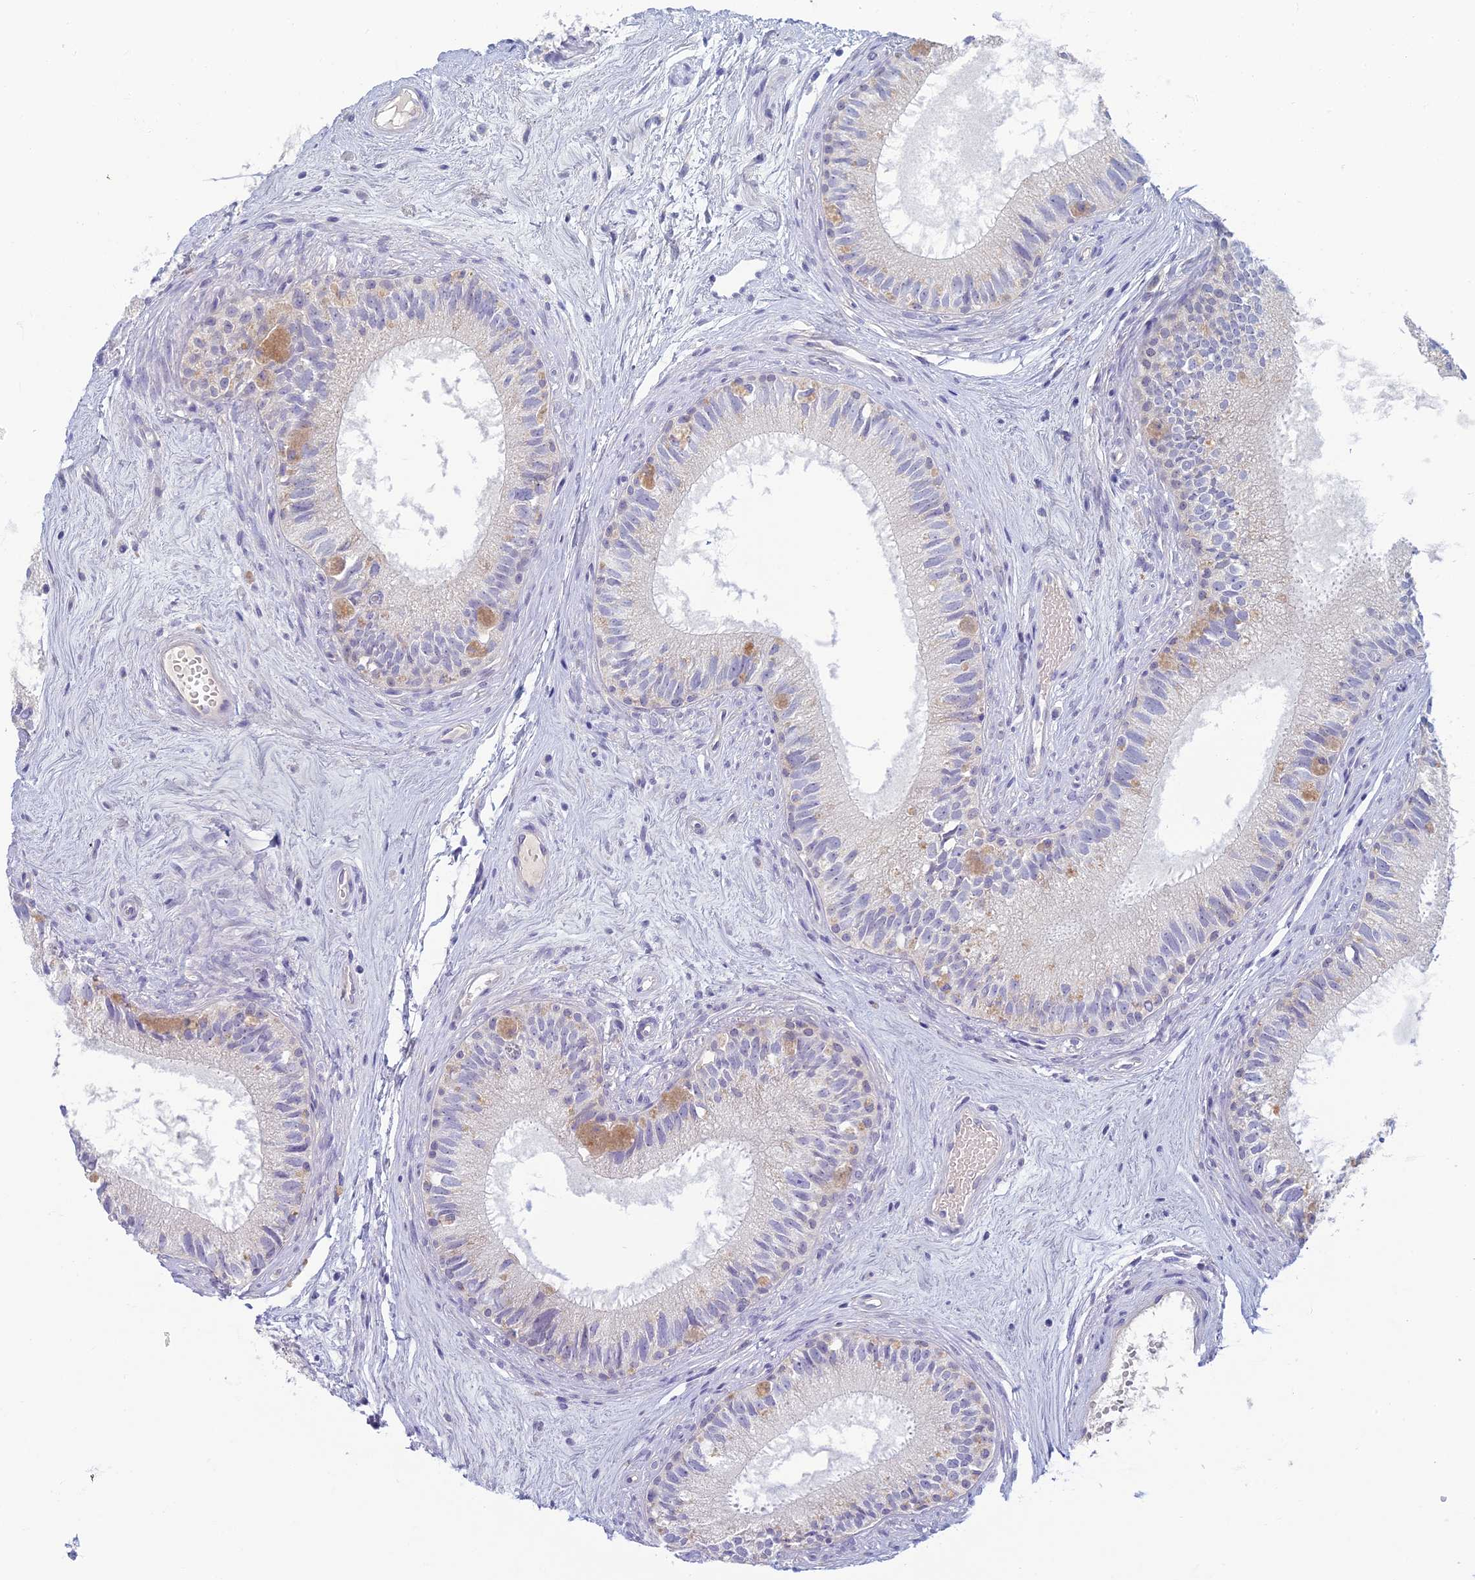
{"staining": {"intensity": "negative", "quantity": "none", "location": "none"}, "tissue": "epididymis", "cell_type": "Glandular cells", "image_type": "normal", "snomed": [{"axis": "morphology", "description": "Normal tissue, NOS"}, {"axis": "topography", "description": "Epididymis"}], "caption": "This is a image of immunohistochemistry (IHC) staining of normal epididymis, which shows no positivity in glandular cells.", "gene": "SLC25A41", "patient": {"sex": "male", "age": 71}}